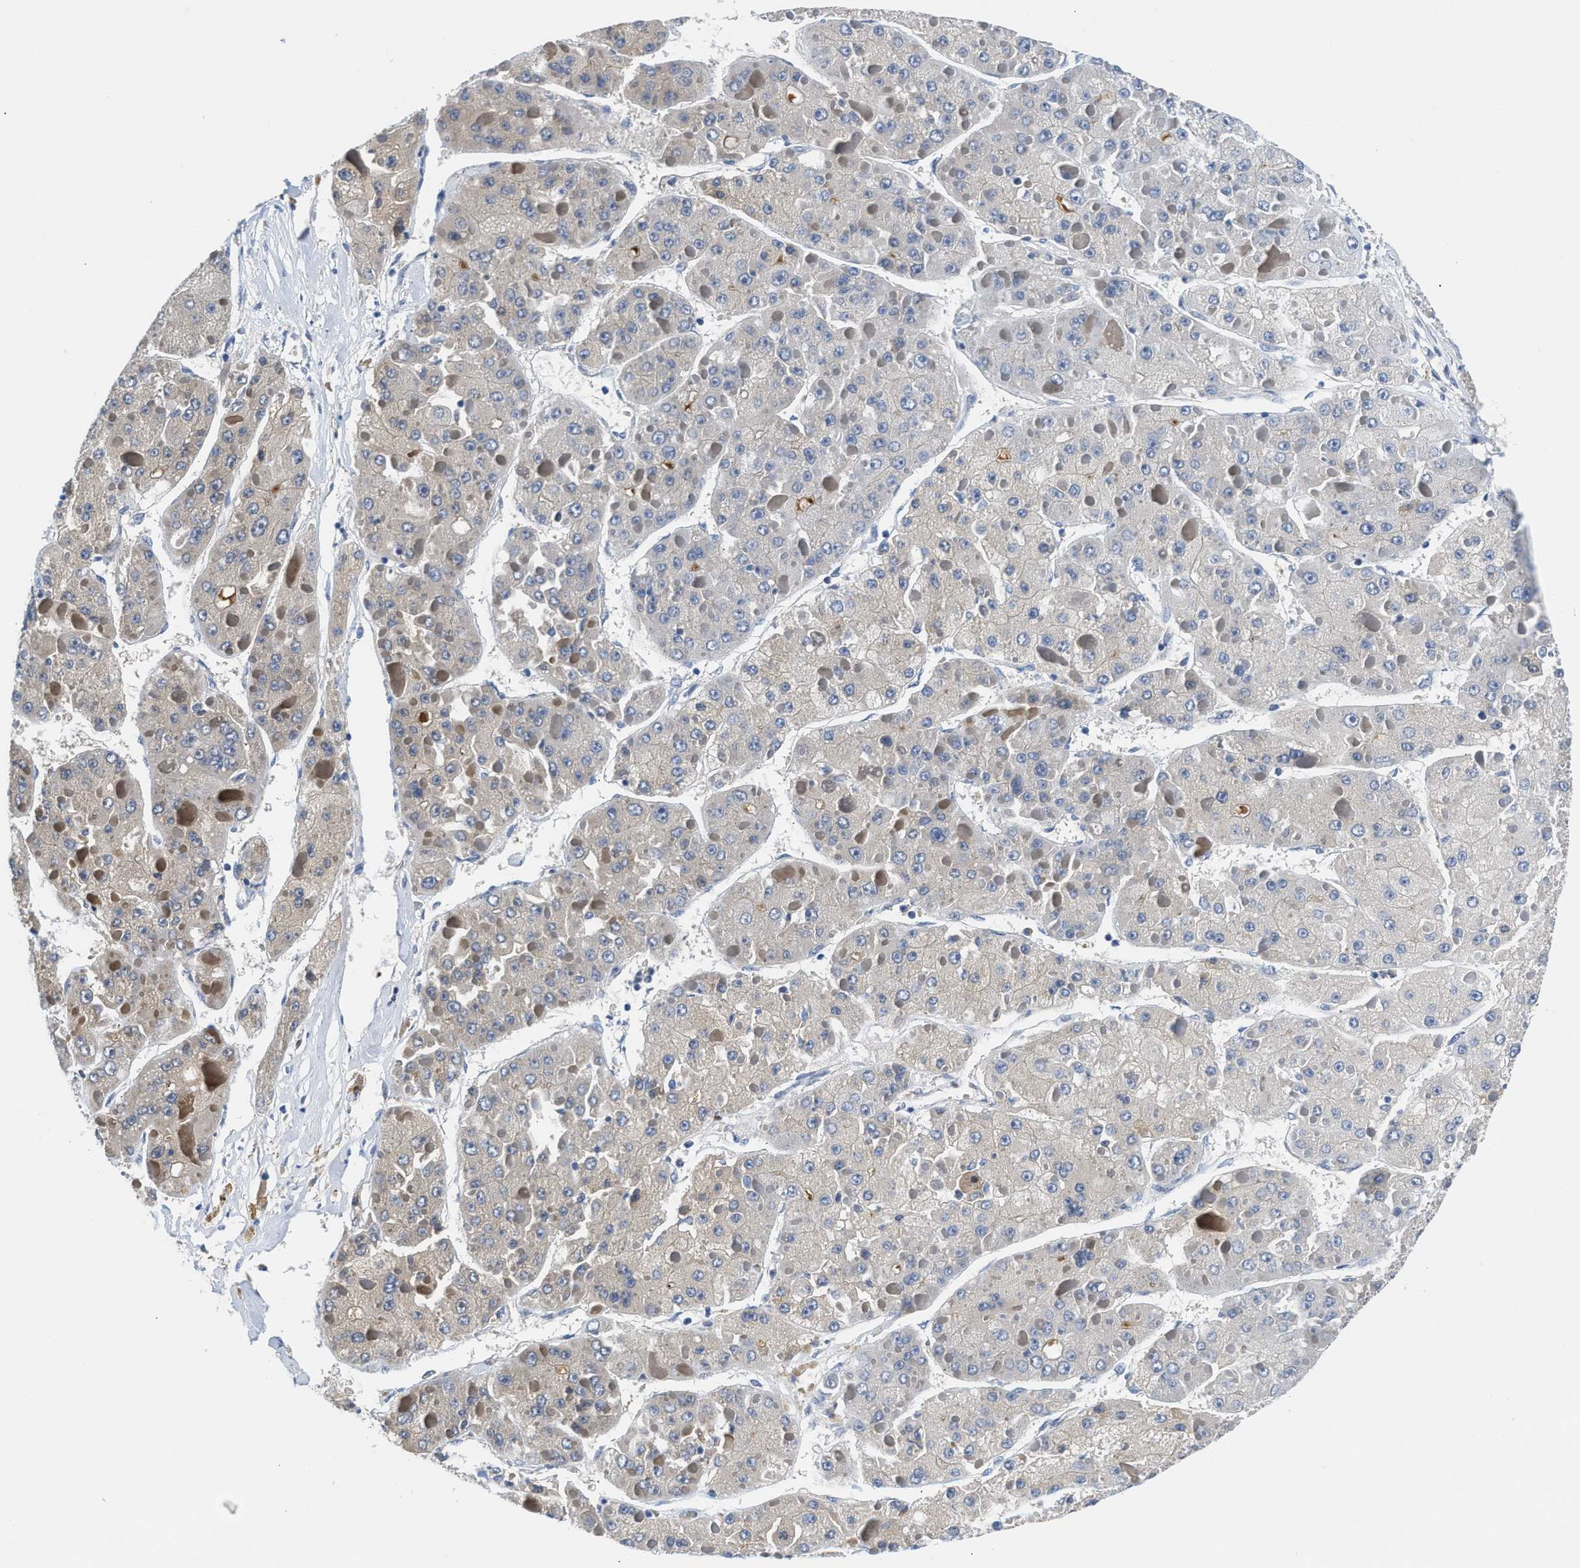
{"staining": {"intensity": "weak", "quantity": "<25%", "location": "cytoplasmic/membranous"}, "tissue": "liver cancer", "cell_type": "Tumor cells", "image_type": "cancer", "snomed": [{"axis": "morphology", "description": "Carcinoma, Hepatocellular, NOS"}, {"axis": "topography", "description": "Liver"}], "caption": "The micrograph shows no significant staining in tumor cells of liver cancer. (DAB (3,3'-diaminobenzidine) immunohistochemistry, high magnification).", "gene": "GC", "patient": {"sex": "female", "age": 73}}